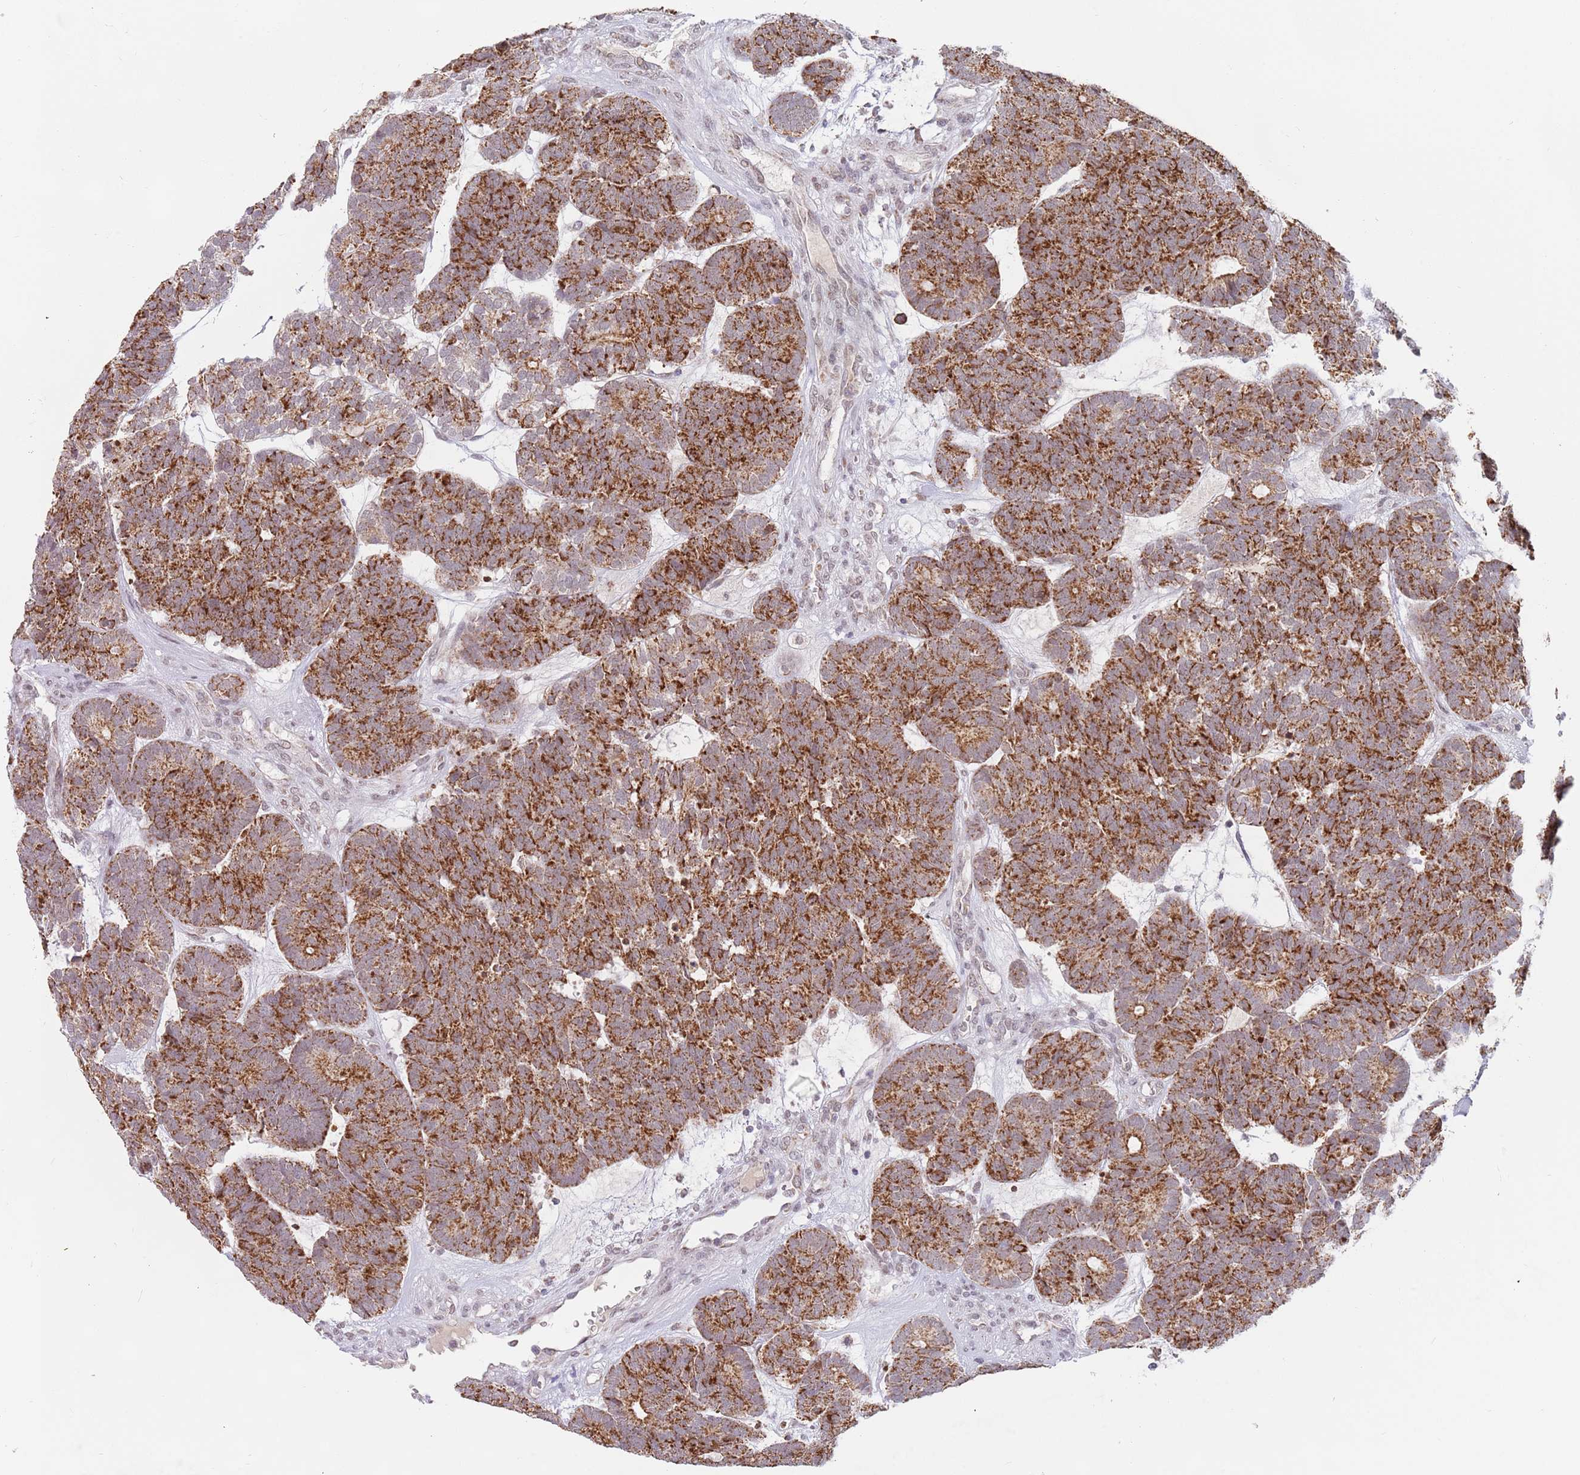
{"staining": {"intensity": "strong", "quantity": ">75%", "location": "cytoplasmic/membranous"}, "tissue": "head and neck cancer", "cell_type": "Tumor cells", "image_type": "cancer", "snomed": [{"axis": "morphology", "description": "Adenocarcinoma, NOS"}, {"axis": "topography", "description": "Head-Neck"}], "caption": "Protein expression analysis of human adenocarcinoma (head and neck) reveals strong cytoplasmic/membranous expression in about >75% of tumor cells.", "gene": "TIMM13", "patient": {"sex": "female", "age": 81}}